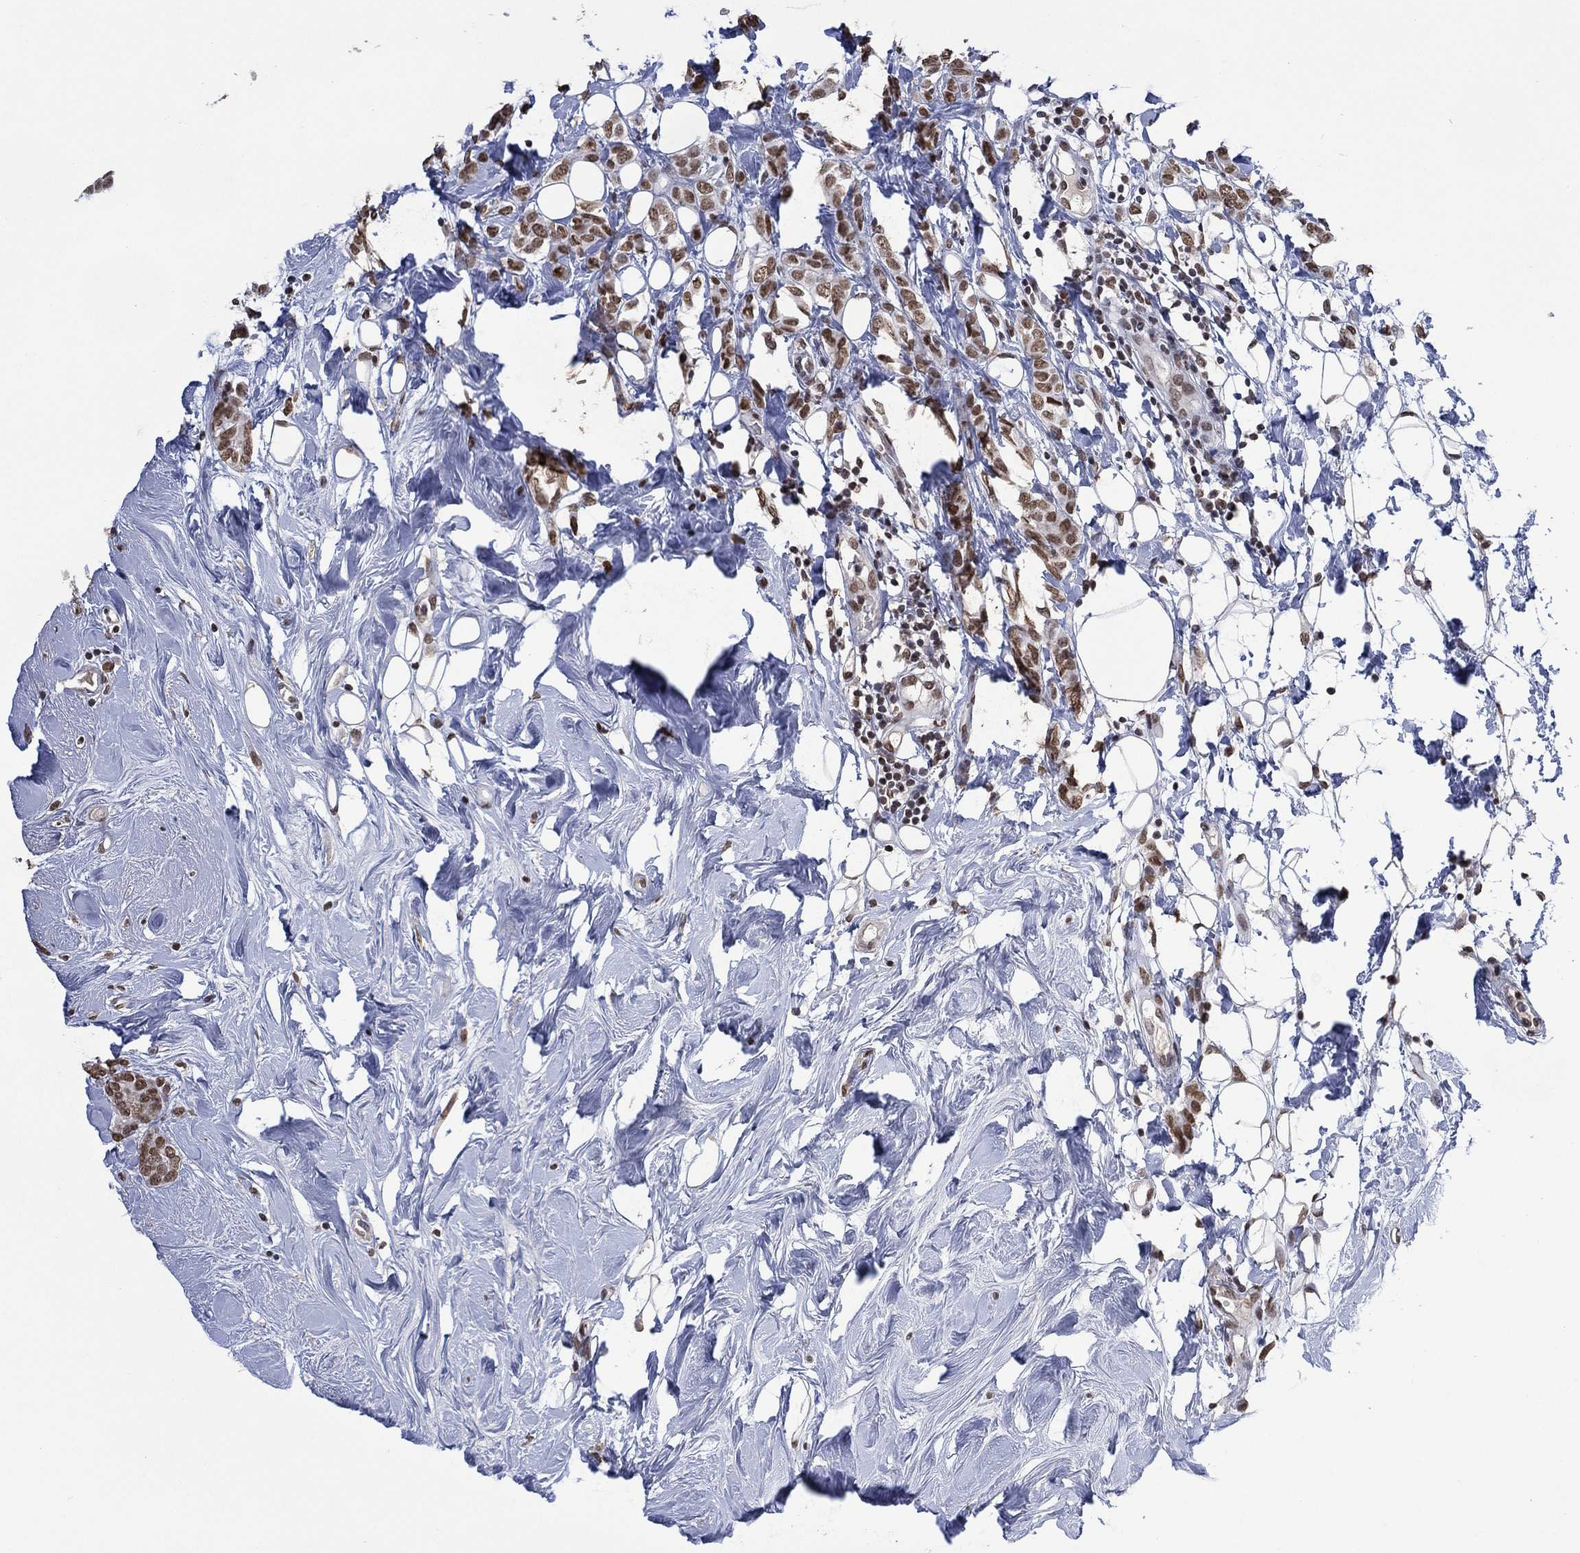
{"staining": {"intensity": "moderate", "quantity": ">75%", "location": "nuclear"}, "tissue": "breast cancer", "cell_type": "Tumor cells", "image_type": "cancer", "snomed": [{"axis": "morphology", "description": "Lobular carcinoma"}, {"axis": "topography", "description": "Breast"}], "caption": "The micrograph demonstrates staining of breast cancer, revealing moderate nuclear protein expression (brown color) within tumor cells. (Brightfield microscopy of DAB IHC at high magnification).", "gene": "EHMT1", "patient": {"sex": "female", "age": 49}}